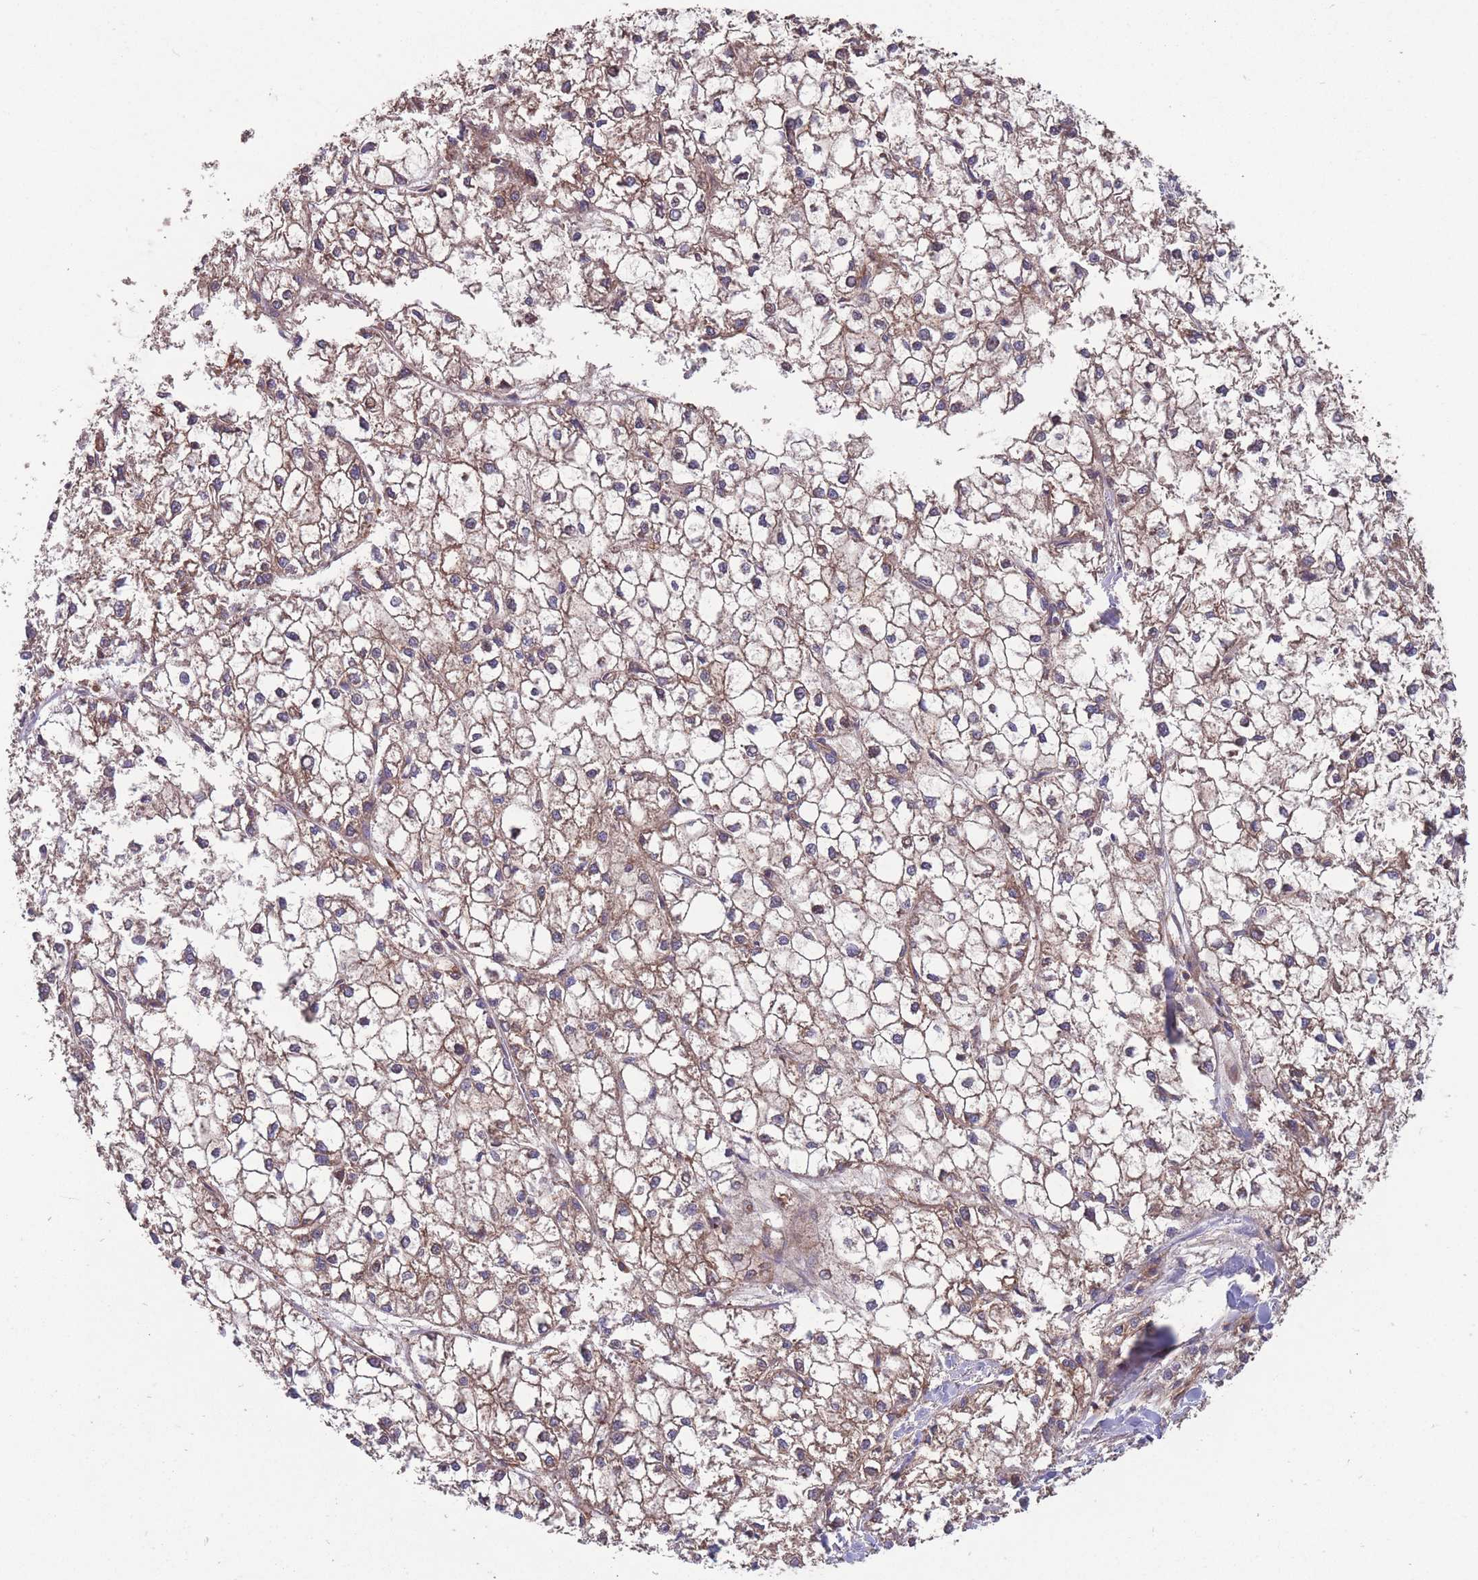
{"staining": {"intensity": "weak", "quantity": ">75%", "location": "cytoplasmic/membranous"}, "tissue": "liver cancer", "cell_type": "Tumor cells", "image_type": "cancer", "snomed": [{"axis": "morphology", "description": "Carcinoma, Hepatocellular, NOS"}, {"axis": "topography", "description": "Liver"}], "caption": "The image demonstrates immunohistochemical staining of liver cancer. There is weak cytoplasmic/membranous expression is present in about >75% of tumor cells. The staining is performed using DAB (3,3'-diaminobenzidine) brown chromogen to label protein expression. The nuclei are counter-stained blue using hematoxylin.", "gene": "ZPR1", "patient": {"sex": "female", "age": 43}}